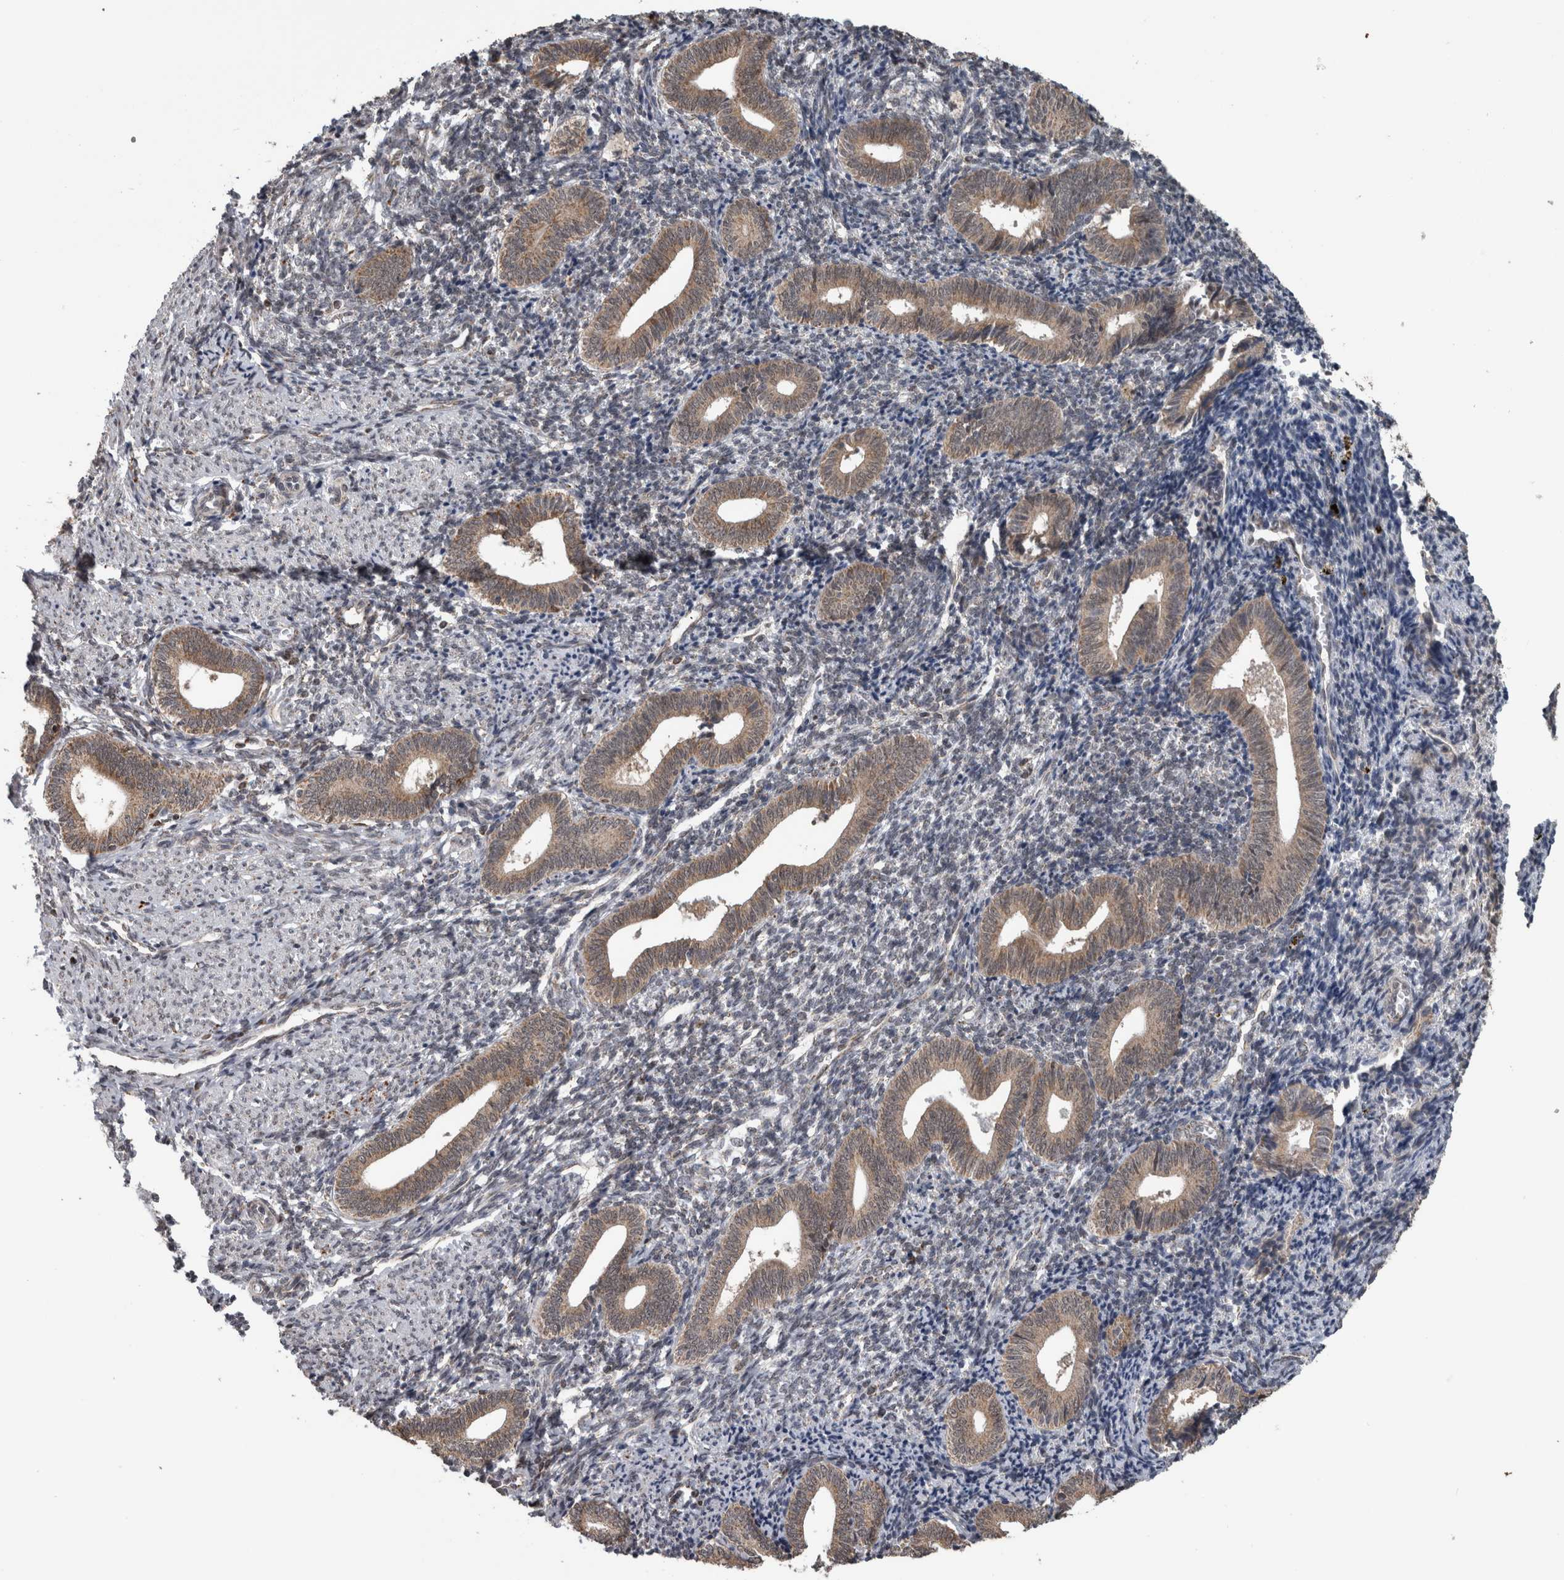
{"staining": {"intensity": "weak", "quantity": "<25%", "location": "cytoplasmic/membranous"}, "tissue": "endometrium", "cell_type": "Cells in endometrial stroma", "image_type": "normal", "snomed": [{"axis": "morphology", "description": "Normal tissue, NOS"}, {"axis": "topography", "description": "Uterus"}, {"axis": "topography", "description": "Endometrium"}], "caption": "IHC histopathology image of benign endometrium: endometrium stained with DAB (3,3'-diaminobenzidine) demonstrates no significant protein positivity in cells in endometrial stroma.", "gene": "OR2K2", "patient": {"sex": "female", "age": 33}}